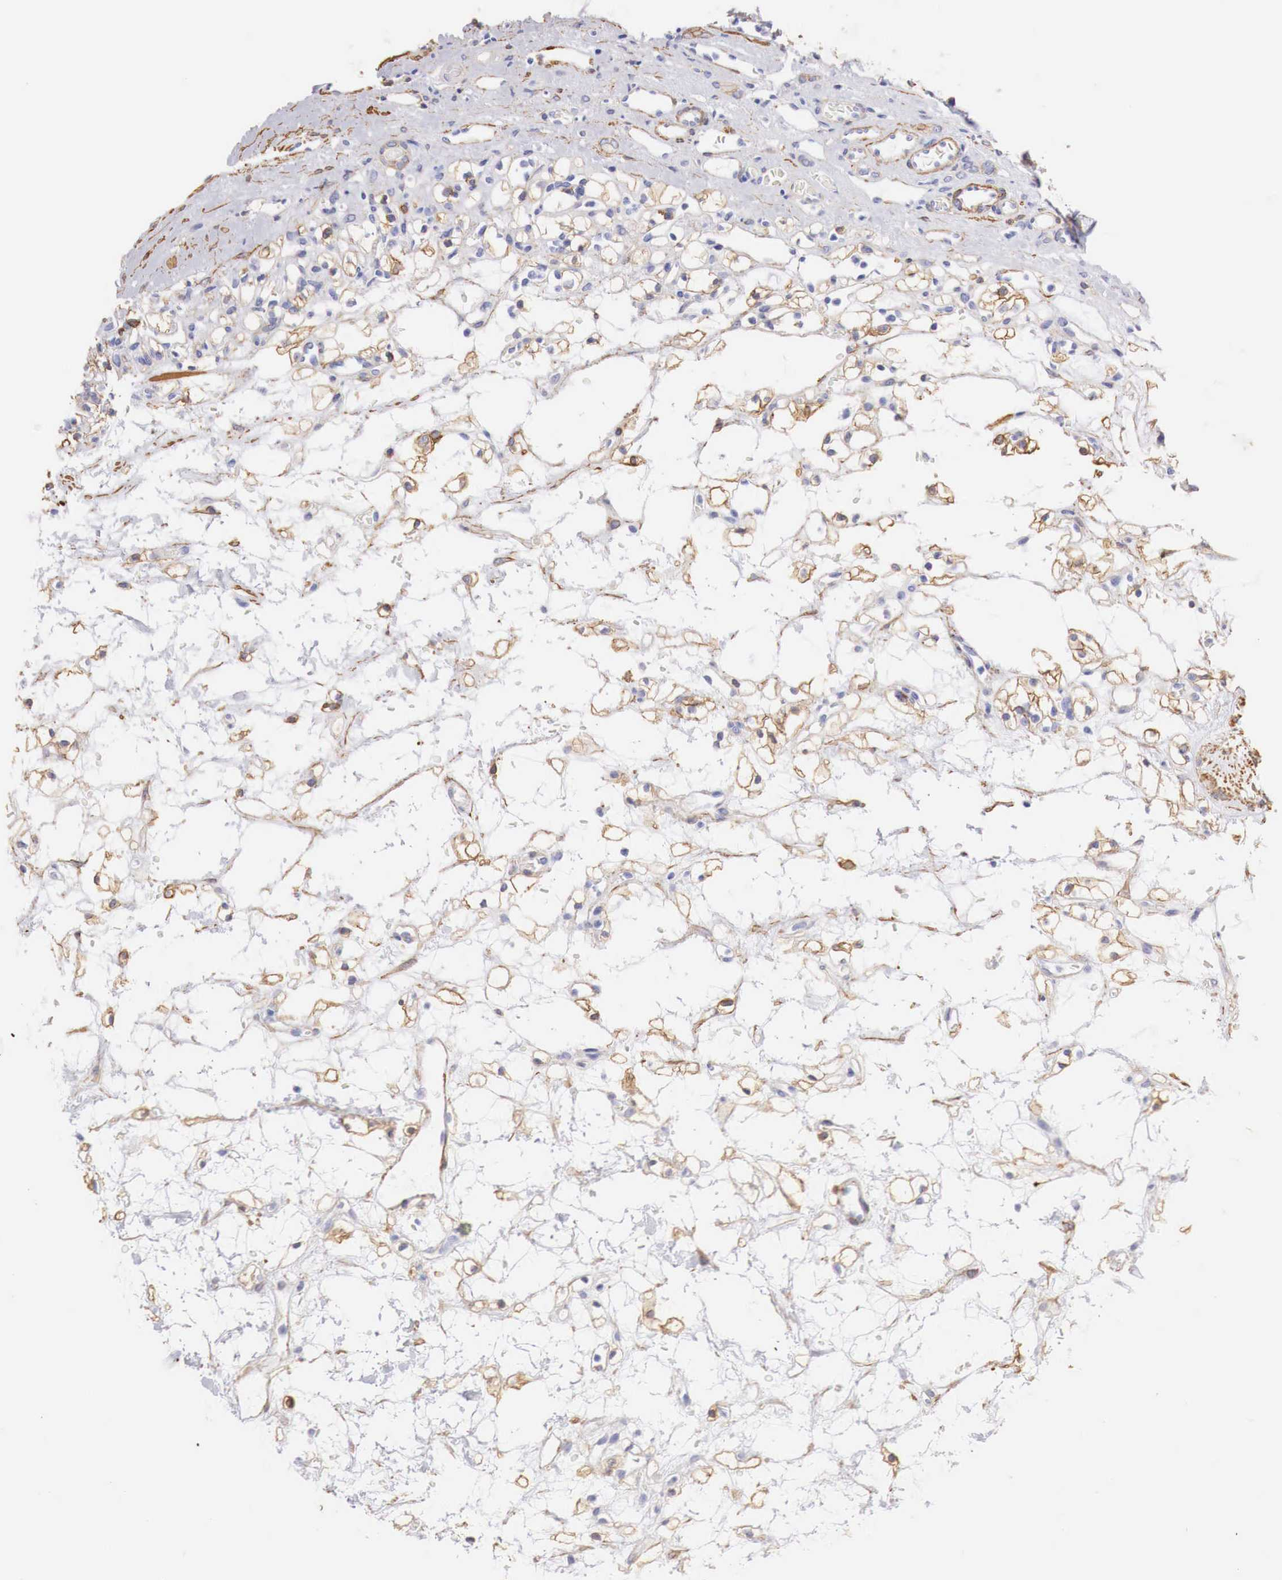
{"staining": {"intensity": "weak", "quantity": "25%-75%", "location": "cytoplasmic/membranous"}, "tissue": "renal cancer", "cell_type": "Tumor cells", "image_type": "cancer", "snomed": [{"axis": "morphology", "description": "Adenocarcinoma, NOS"}, {"axis": "topography", "description": "Kidney"}], "caption": "The photomicrograph demonstrates a brown stain indicating the presence of a protein in the cytoplasmic/membranous of tumor cells in renal cancer (adenocarcinoma).", "gene": "TPM1", "patient": {"sex": "female", "age": 60}}